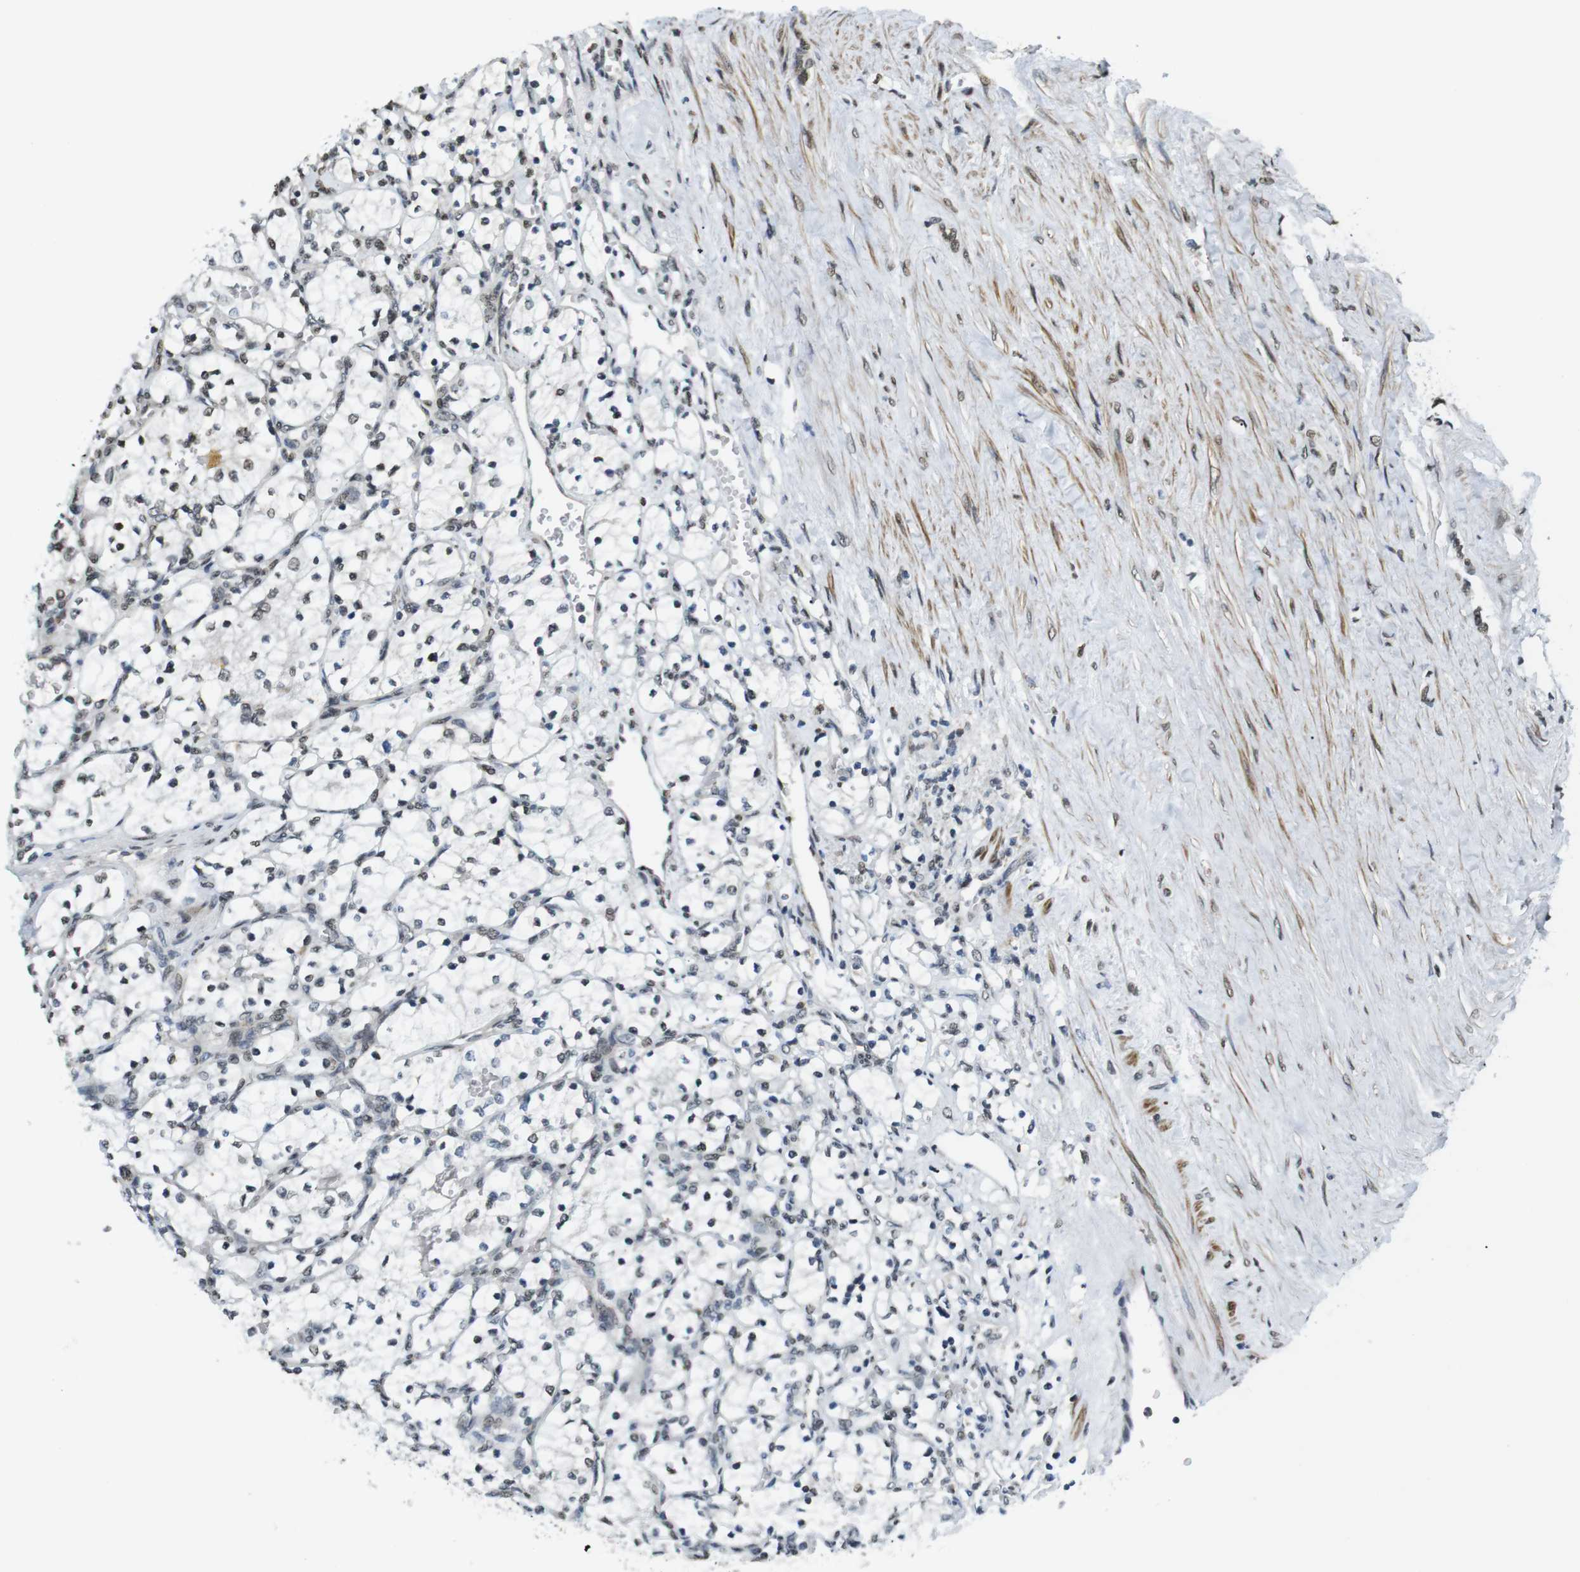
{"staining": {"intensity": "weak", "quantity": "25%-75%", "location": "nuclear"}, "tissue": "renal cancer", "cell_type": "Tumor cells", "image_type": "cancer", "snomed": [{"axis": "morphology", "description": "Adenocarcinoma, NOS"}, {"axis": "topography", "description": "Kidney"}], "caption": "Renal cancer (adenocarcinoma) stained for a protein (brown) exhibits weak nuclear positive expression in about 25%-75% of tumor cells.", "gene": "USP7", "patient": {"sex": "female", "age": 69}}